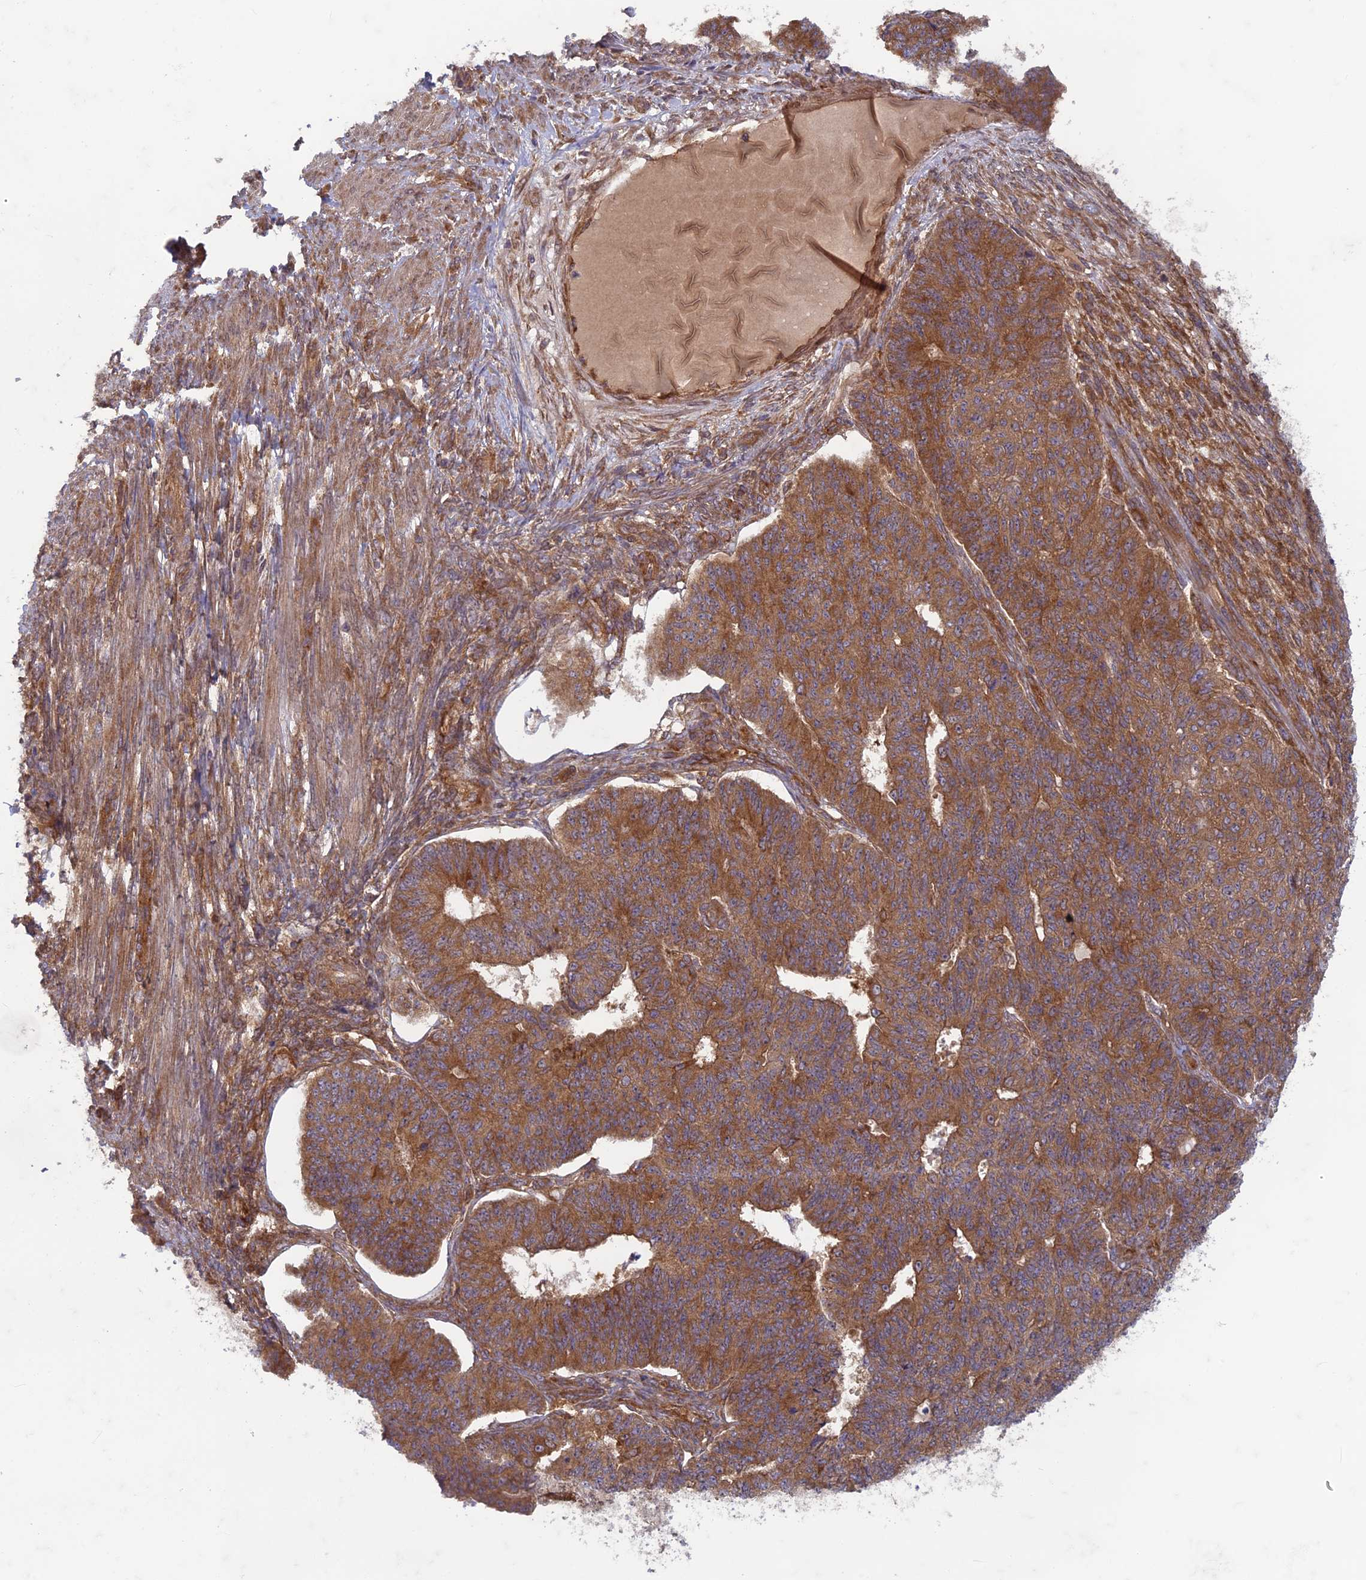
{"staining": {"intensity": "strong", "quantity": ">75%", "location": "cytoplasmic/membranous"}, "tissue": "endometrial cancer", "cell_type": "Tumor cells", "image_type": "cancer", "snomed": [{"axis": "morphology", "description": "Adenocarcinoma, NOS"}, {"axis": "topography", "description": "Endometrium"}], "caption": "Approximately >75% of tumor cells in endometrial cancer (adenocarcinoma) exhibit strong cytoplasmic/membranous protein expression as visualized by brown immunohistochemical staining.", "gene": "TCF25", "patient": {"sex": "female", "age": 32}}